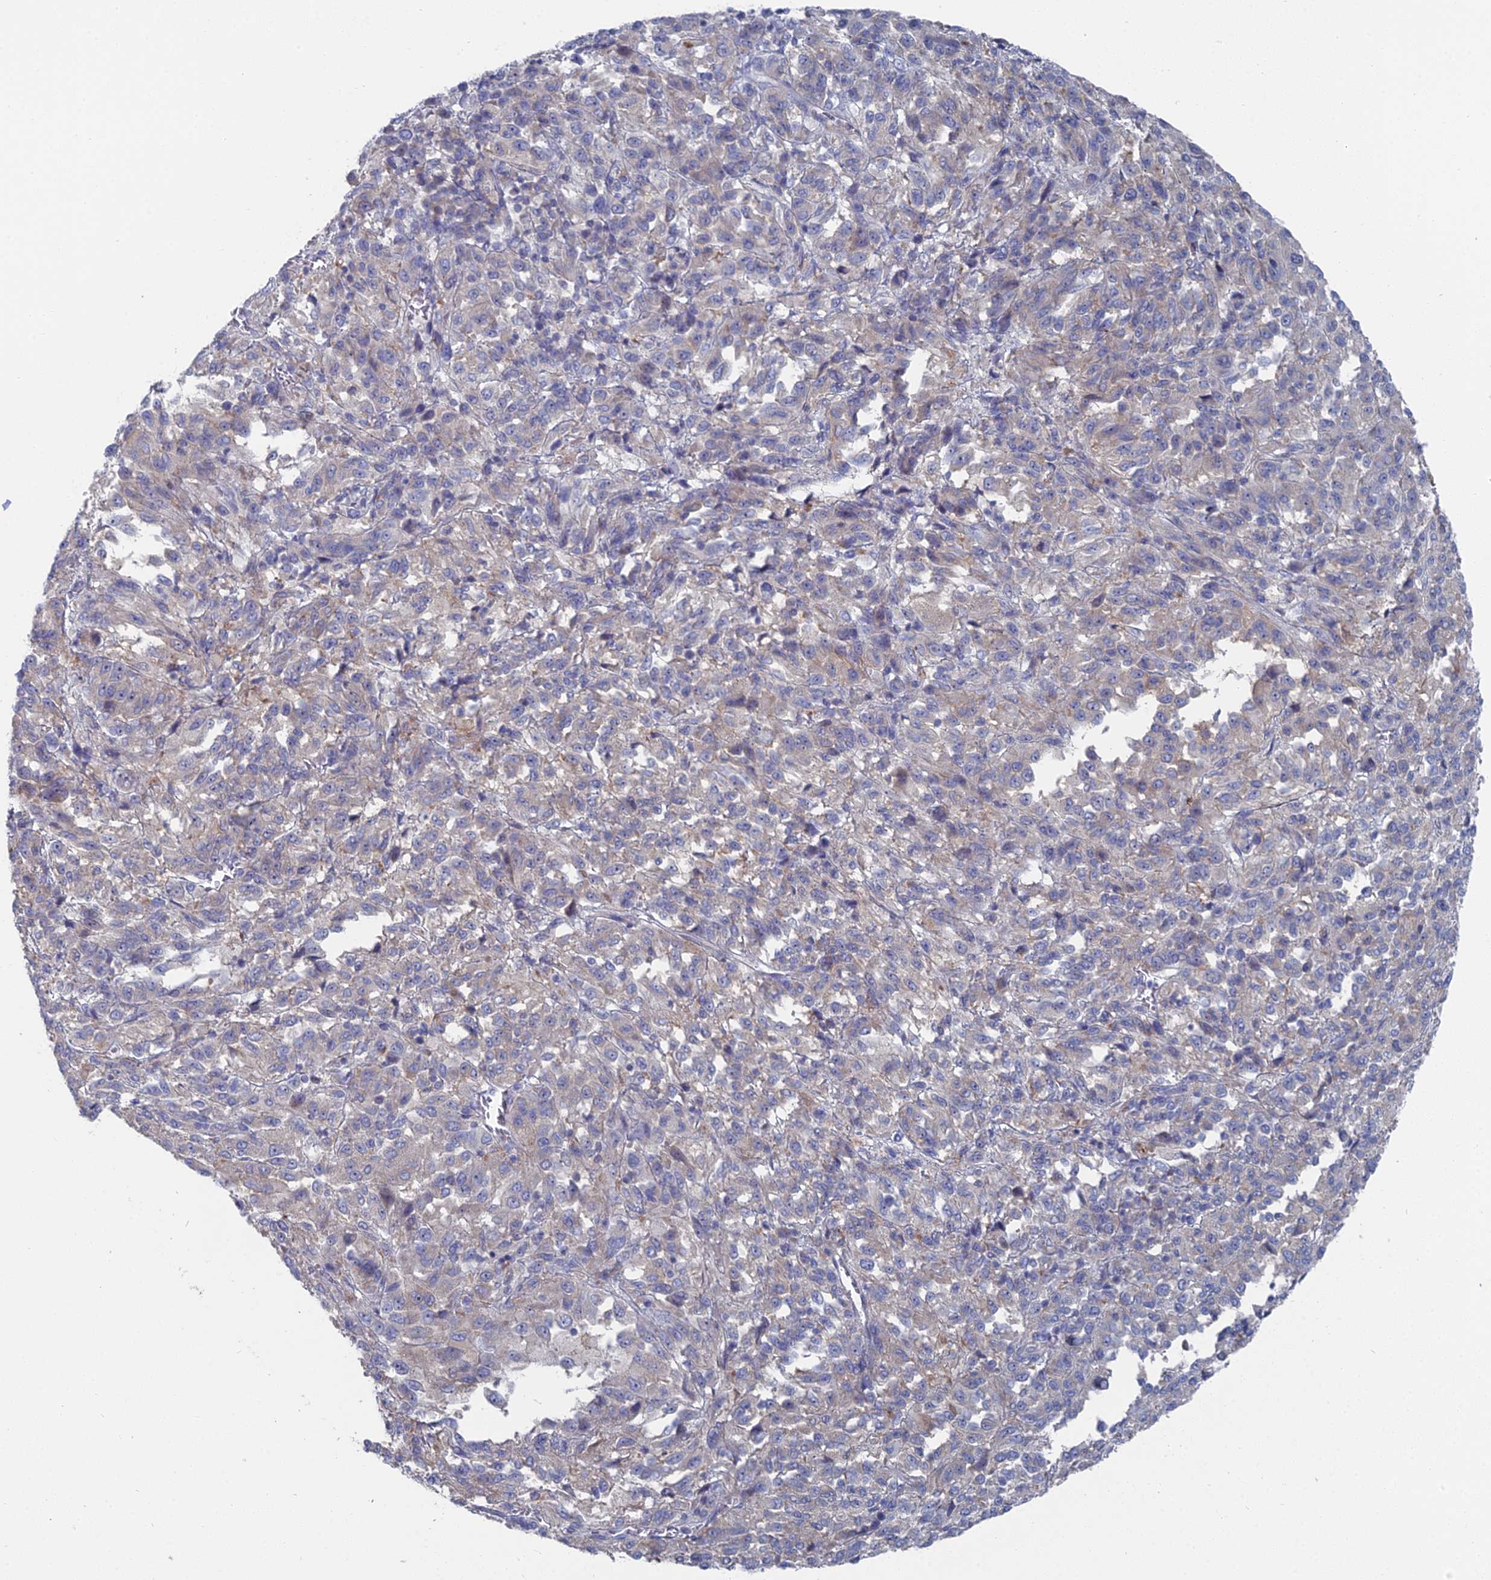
{"staining": {"intensity": "negative", "quantity": "none", "location": "none"}, "tissue": "melanoma", "cell_type": "Tumor cells", "image_type": "cancer", "snomed": [{"axis": "morphology", "description": "Malignant melanoma, Metastatic site"}, {"axis": "topography", "description": "Lung"}], "caption": "This image is of melanoma stained with IHC to label a protein in brown with the nuclei are counter-stained blue. There is no positivity in tumor cells. (Stains: DAB (3,3'-diaminobenzidine) IHC with hematoxylin counter stain, Microscopy: brightfield microscopy at high magnification).", "gene": "CCDC149", "patient": {"sex": "male", "age": 64}}